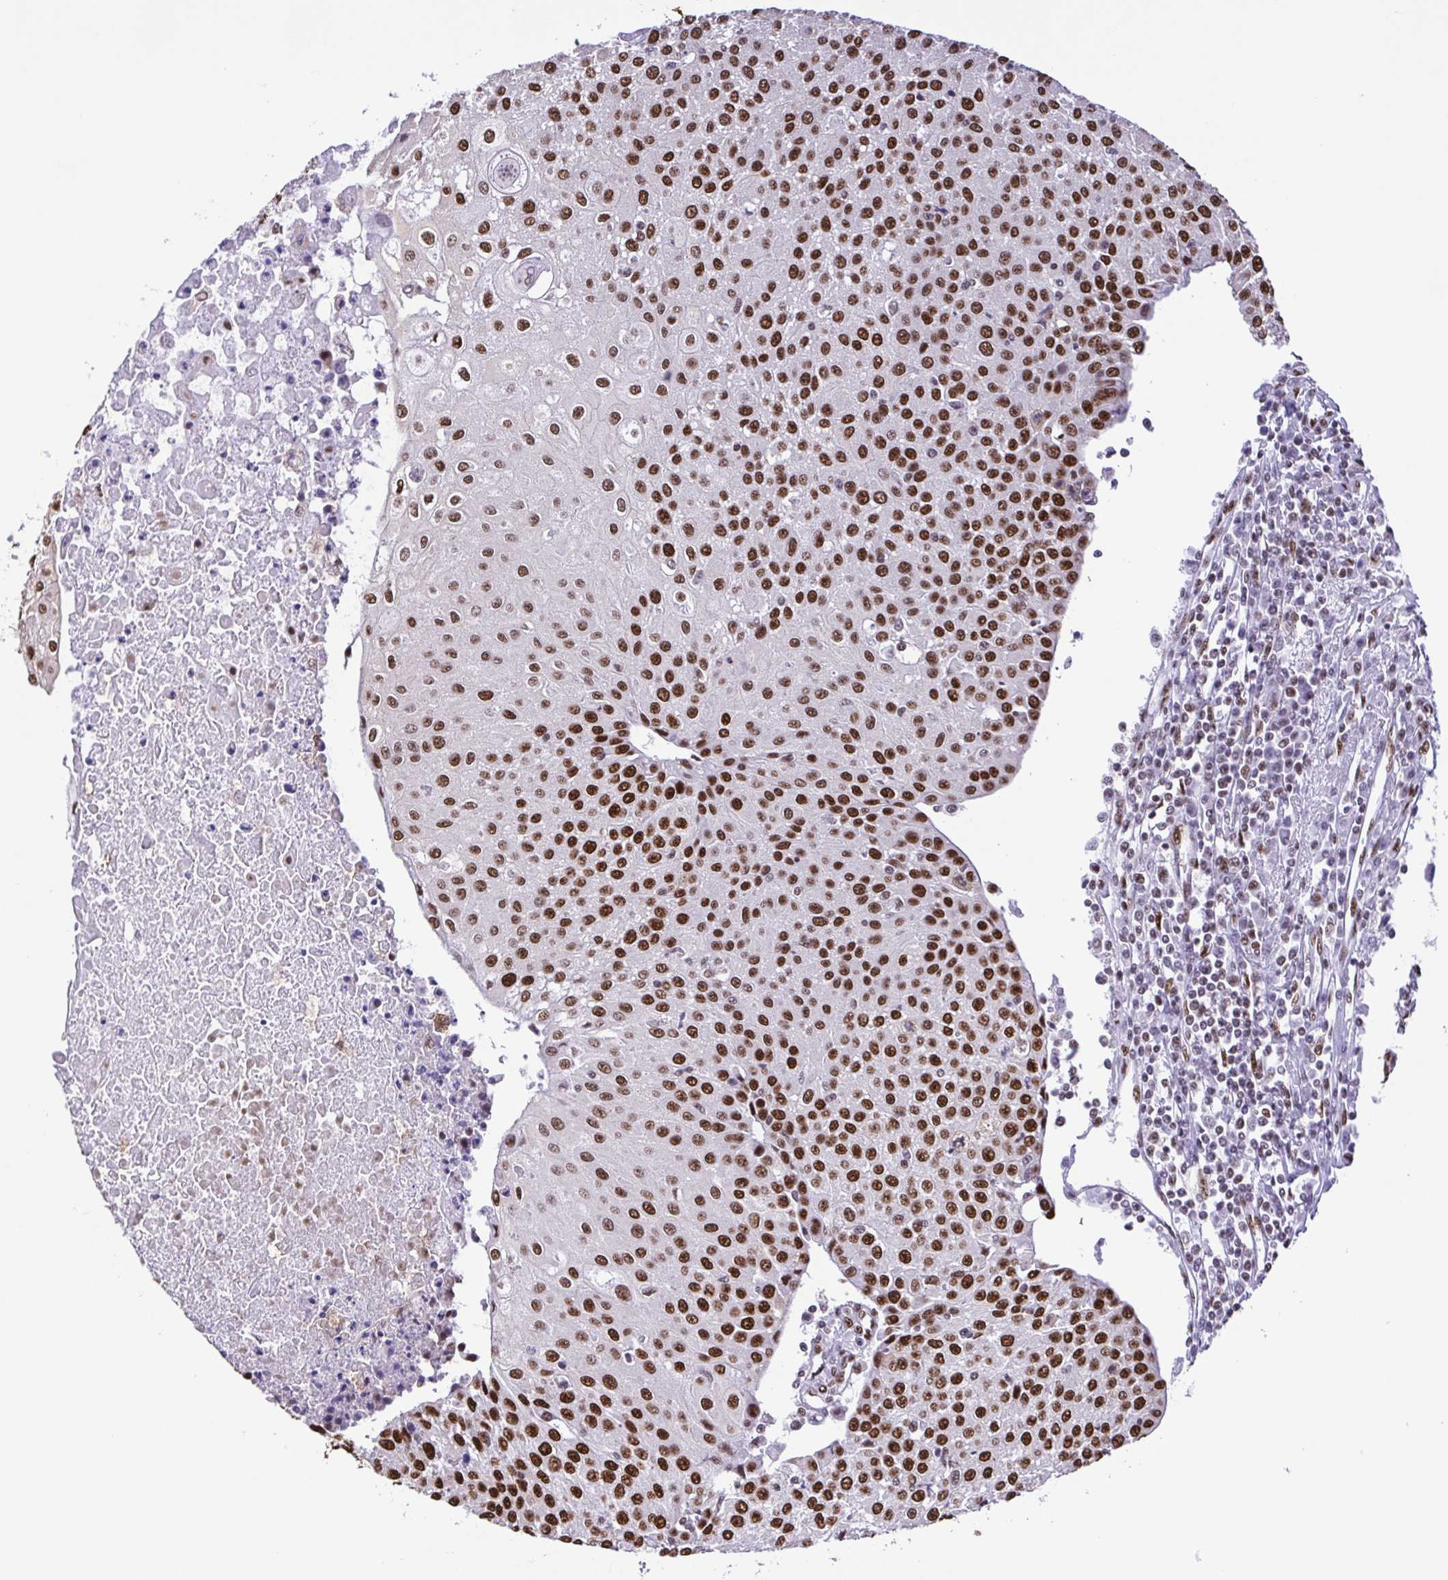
{"staining": {"intensity": "strong", "quantity": ">75%", "location": "nuclear"}, "tissue": "urothelial cancer", "cell_type": "Tumor cells", "image_type": "cancer", "snomed": [{"axis": "morphology", "description": "Urothelial carcinoma, High grade"}, {"axis": "topography", "description": "Urinary bladder"}], "caption": "Strong nuclear expression for a protein is seen in approximately >75% of tumor cells of urothelial cancer using immunohistochemistry.", "gene": "TRIM28", "patient": {"sex": "female", "age": 85}}